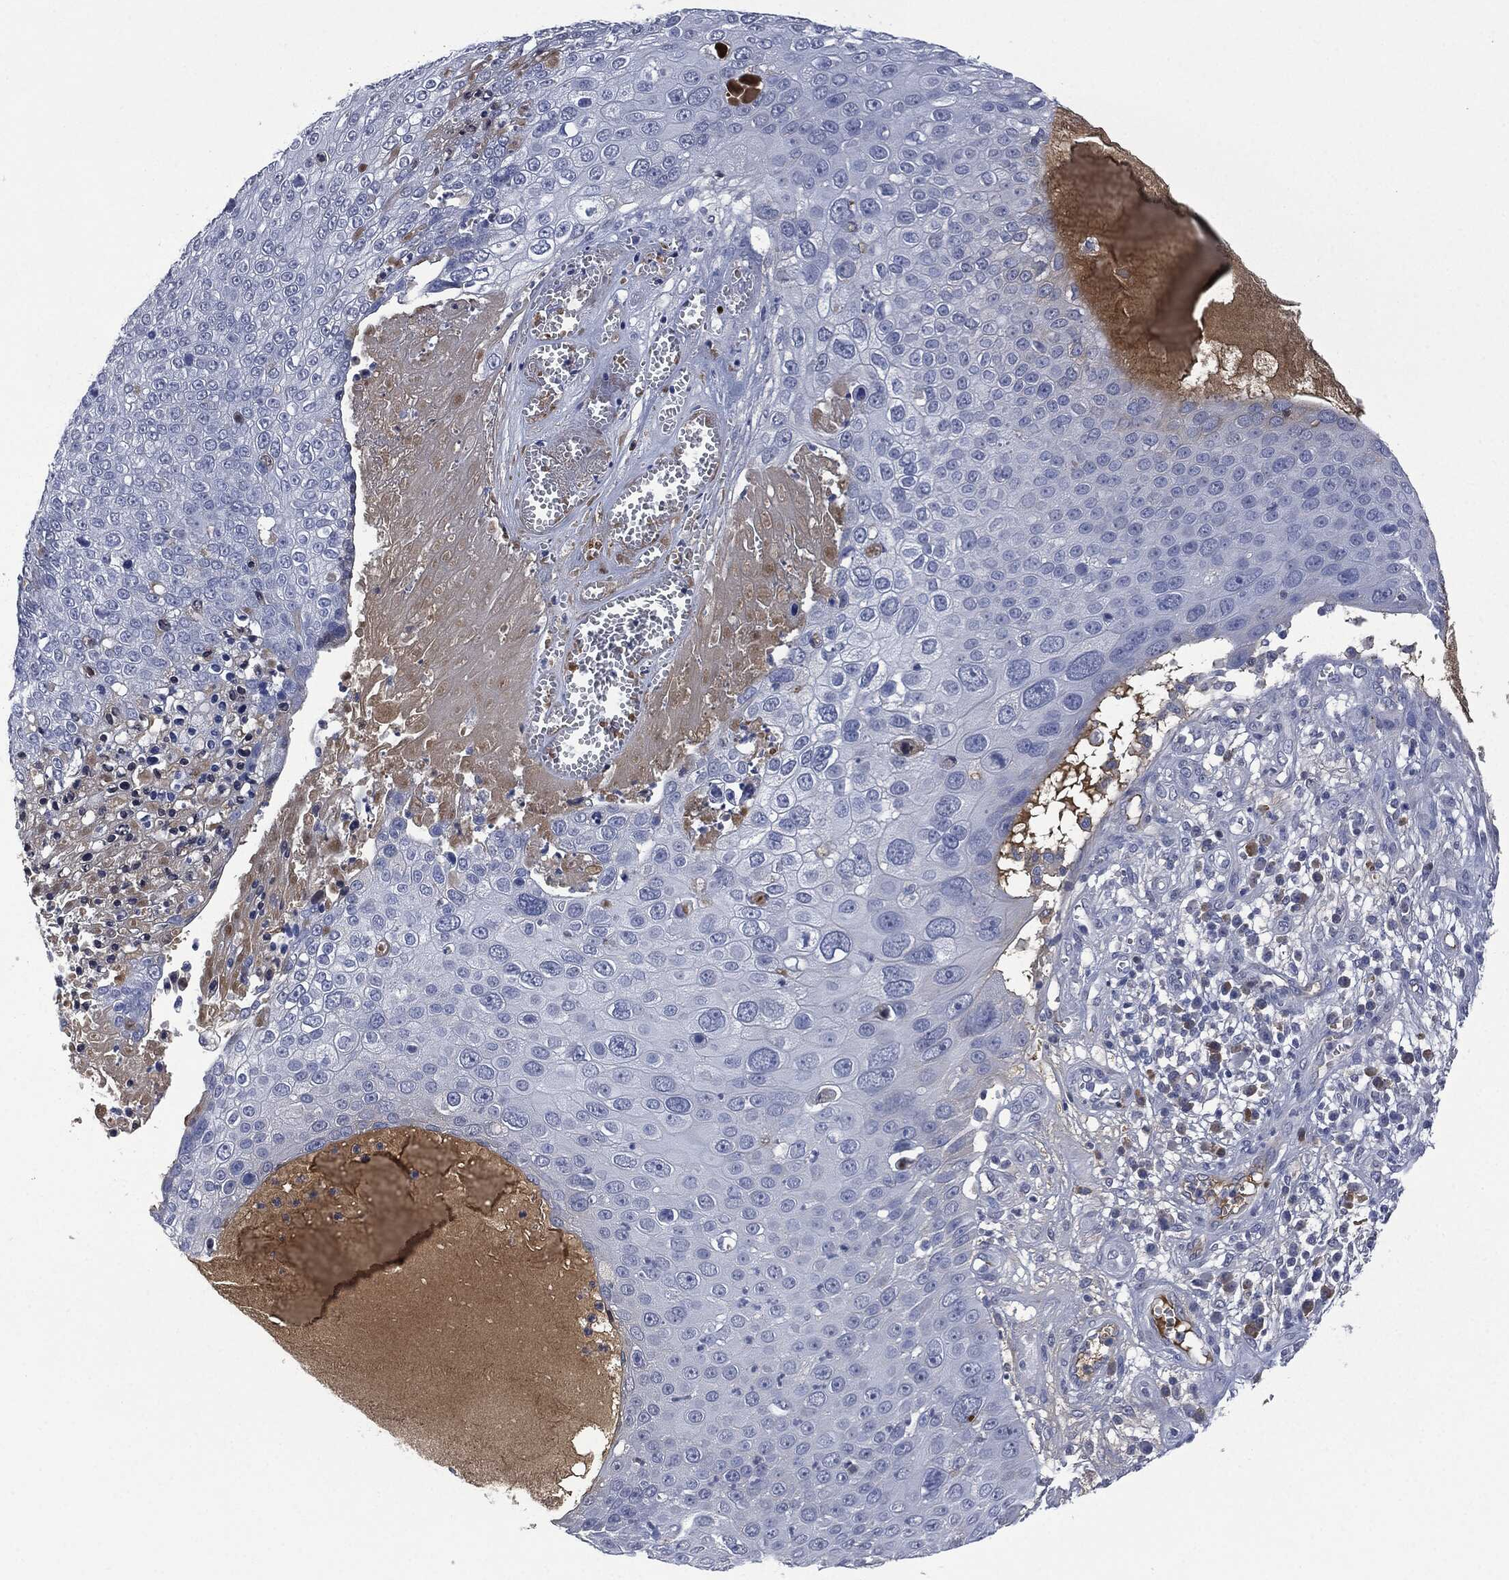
{"staining": {"intensity": "negative", "quantity": "none", "location": "none"}, "tissue": "skin cancer", "cell_type": "Tumor cells", "image_type": "cancer", "snomed": [{"axis": "morphology", "description": "Squamous cell carcinoma, NOS"}, {"axis": "topography", "description": "Skin"}], "caption": "Histopathology image shows no protein expression in tumor cells of skin cancer (squamous cell carcinoma) tissue. (DAB immunohistochemistry (IHC) visualized using brightfield microscopy, high magnification).", "gene": "SIGLEC7", "patient": {"sex": "male", "age": 71}}